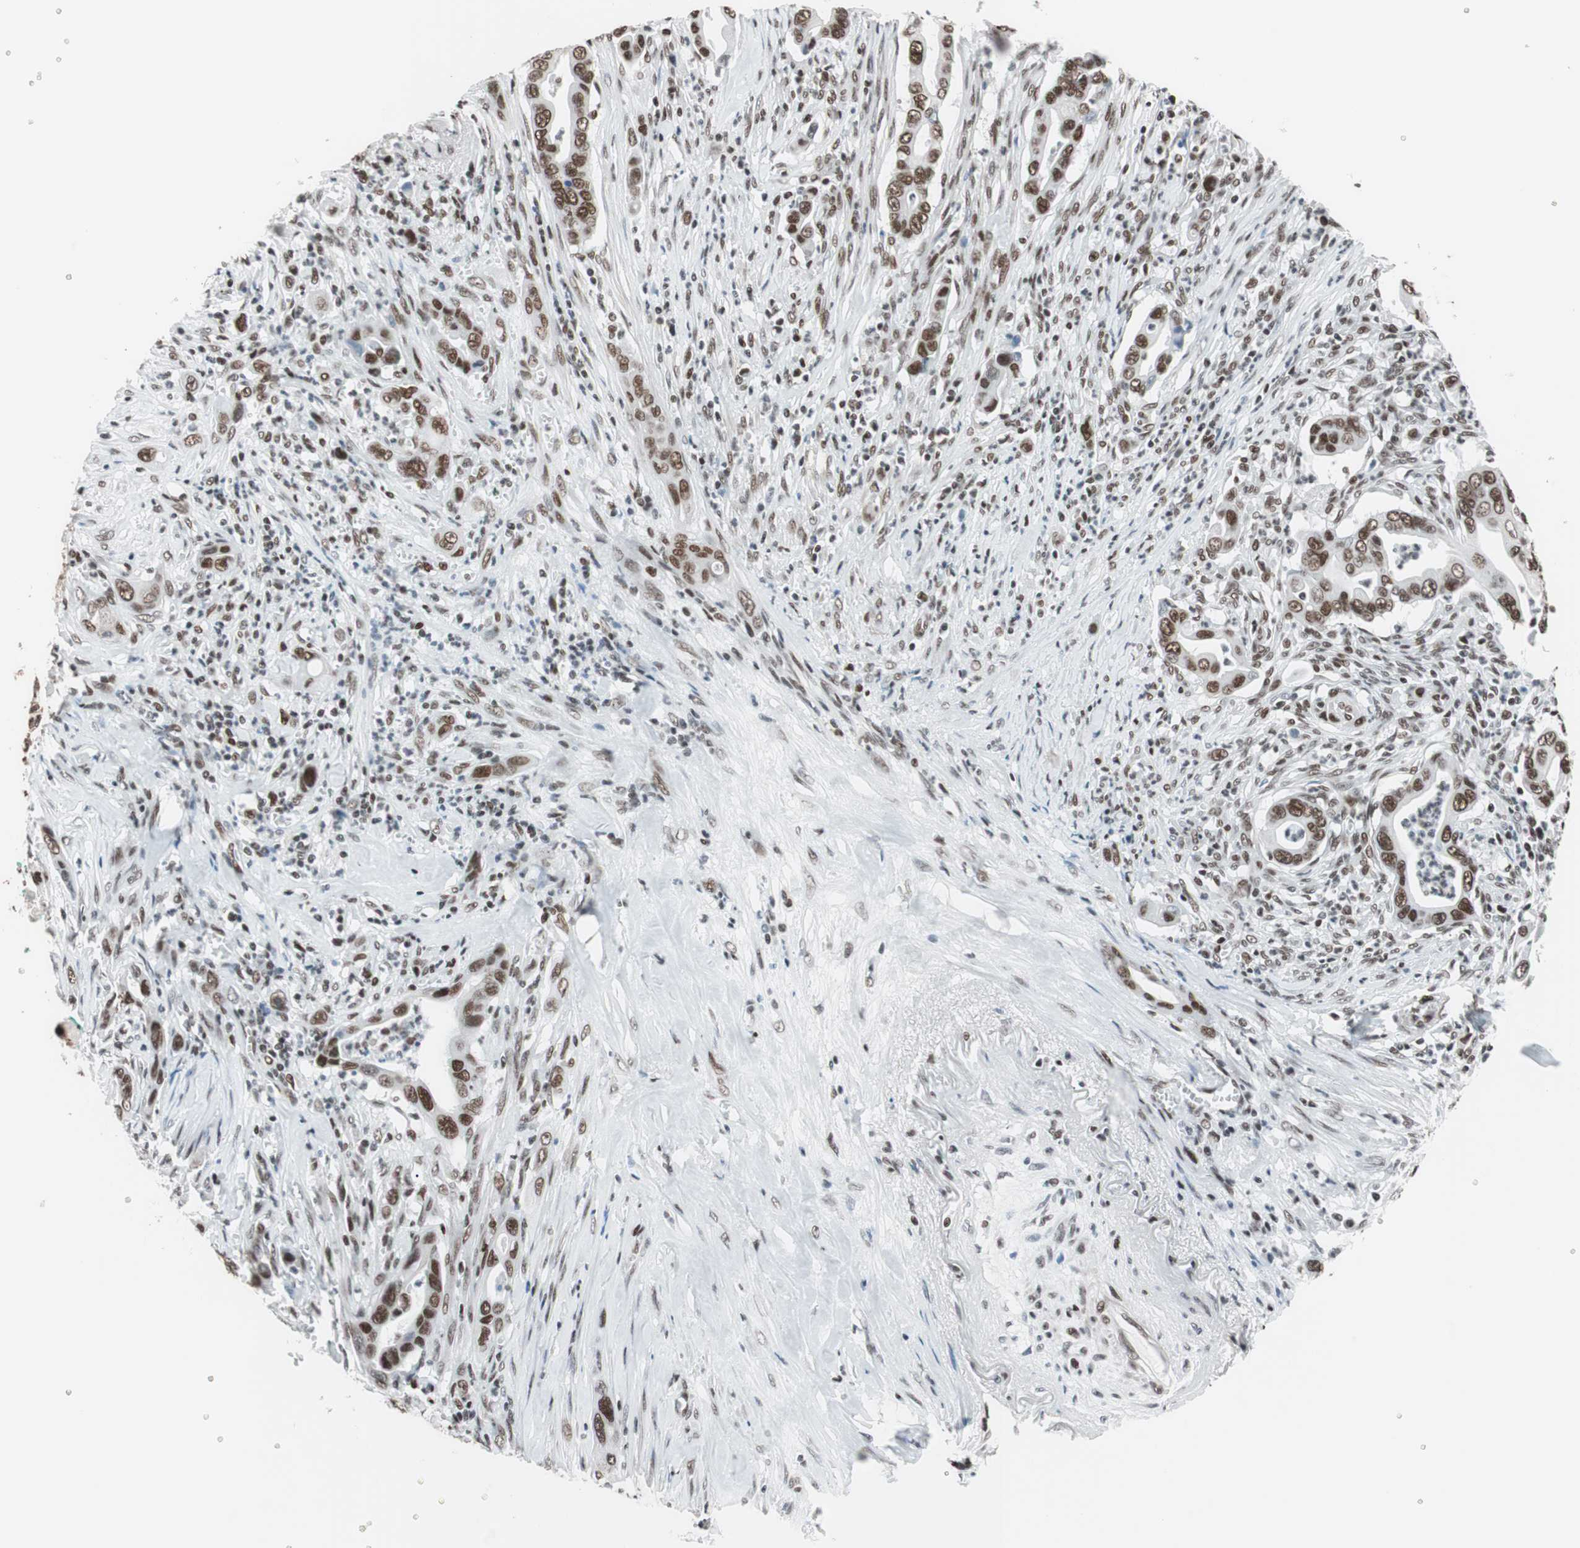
{"staining": {"intensity": "strong", "quantity": ">75%", "location": "nuclear"}, "tissue": "pancreatic cancer", "cell_type": "Tumor cells", "image_type": "cancer", "snomed": [{"axis": "morphology", "description": "Adenocarcinoma, NOS"}, {"axis": "topography", "description": "Pancreas"}], "caption": "Tumor cells display high levels of strong nuclear positivity in about >75% of cells in pancreatic adenocarcinoma.", "gene": "ARID1A", "patient": {"sex": "male", "age": 59}}